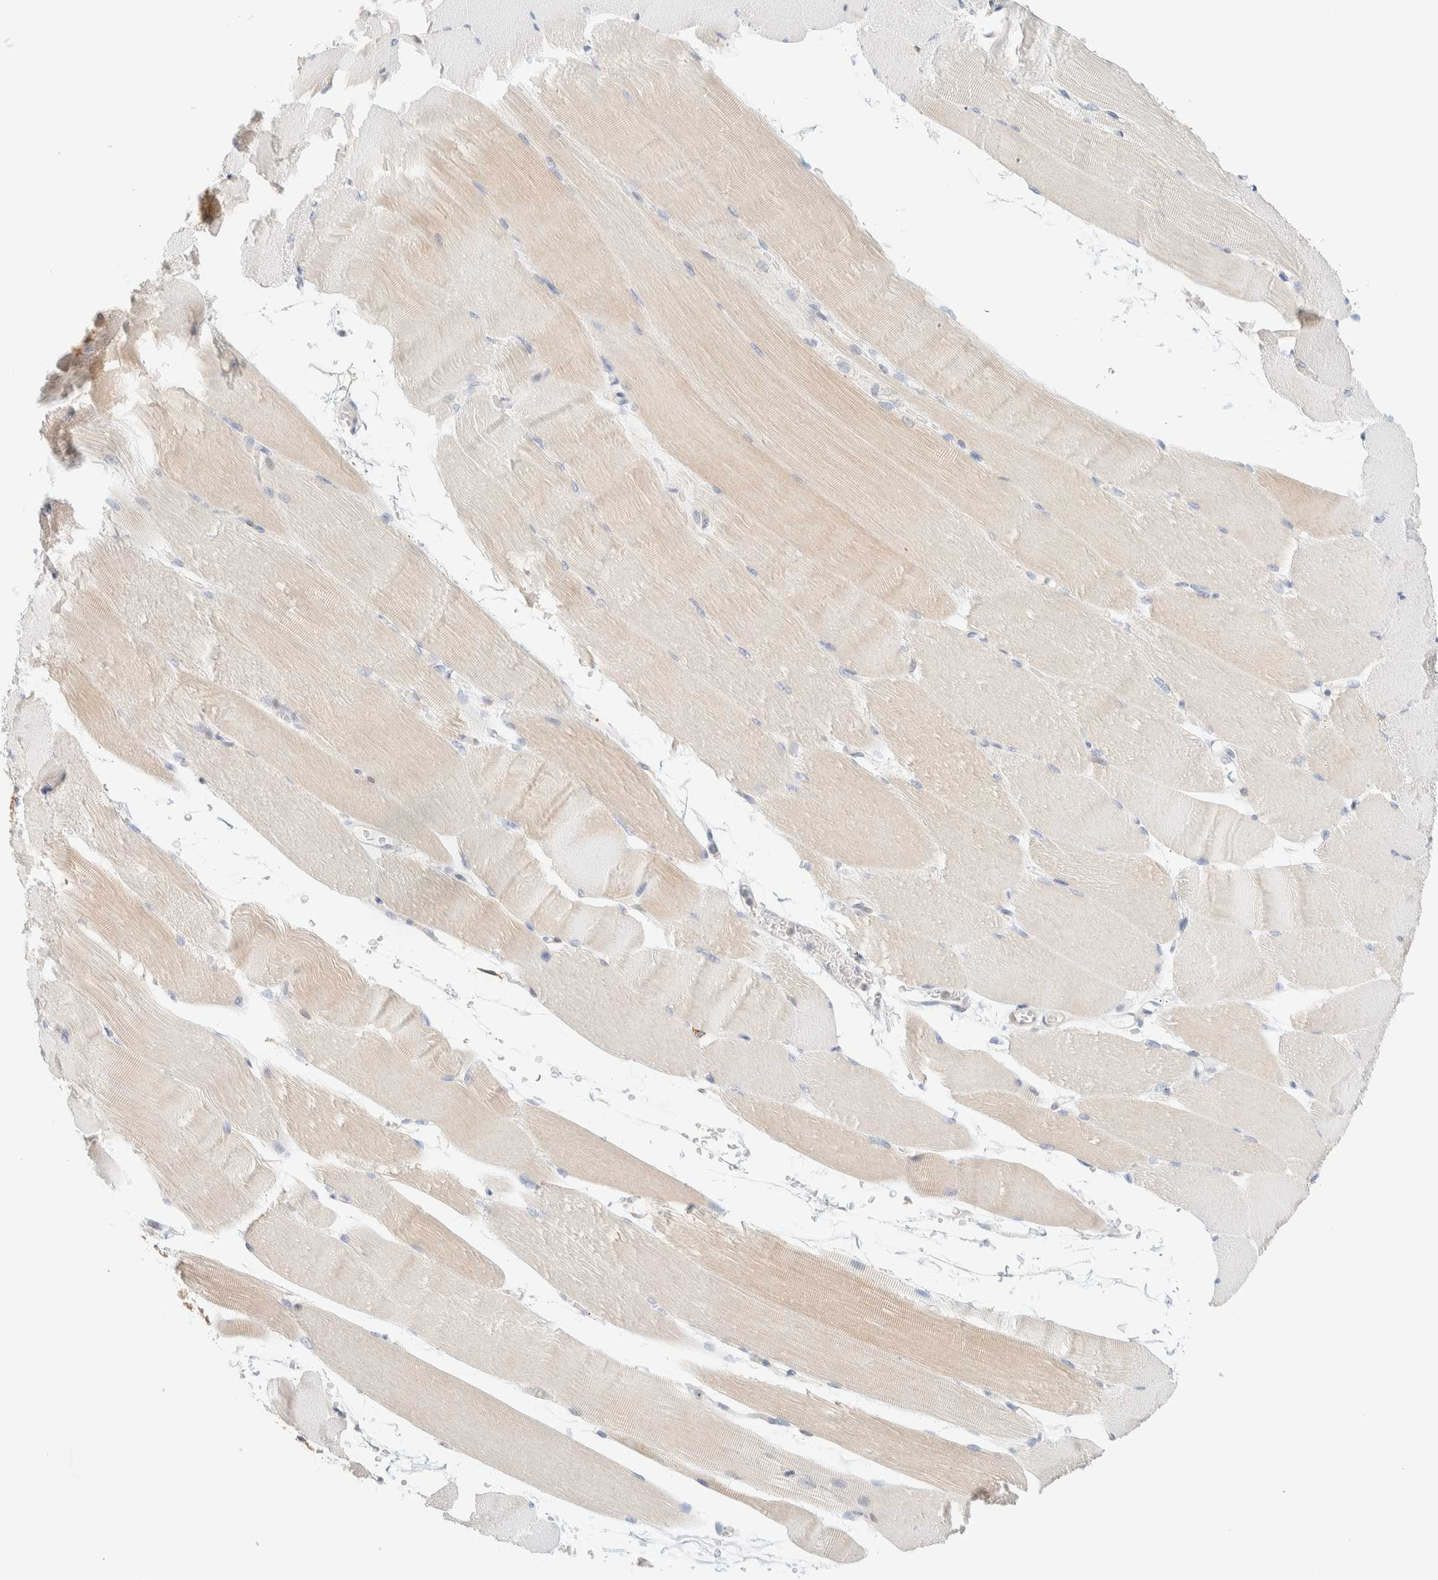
{"staining": {"intensity": "weak", "quantity": "25%-75%", "location": "cytoplasmic/membranous"}, "tissue": "skeletal muscle", "cell_type": "Myocytes", "image_type": "normal", "snomed": [{"axis": "morphology", "description": "Normal tissue, NOS"}, {"axis": "topography", "description": "Skeletal muscle"}, {"axis": "topography", "description": "Parathyroid gland"}], "caption": "An image of human skeletal muscle stained for a protein demonstrates weak cytoplasmic/membranous brown staining in myocytes. (DAB (3,3'-diaminobenzidine) IHC, brown staining for protein, blue staining for nuclei).", "gene": "NT5C", "patient": {"sex": "female", "age": 37}}